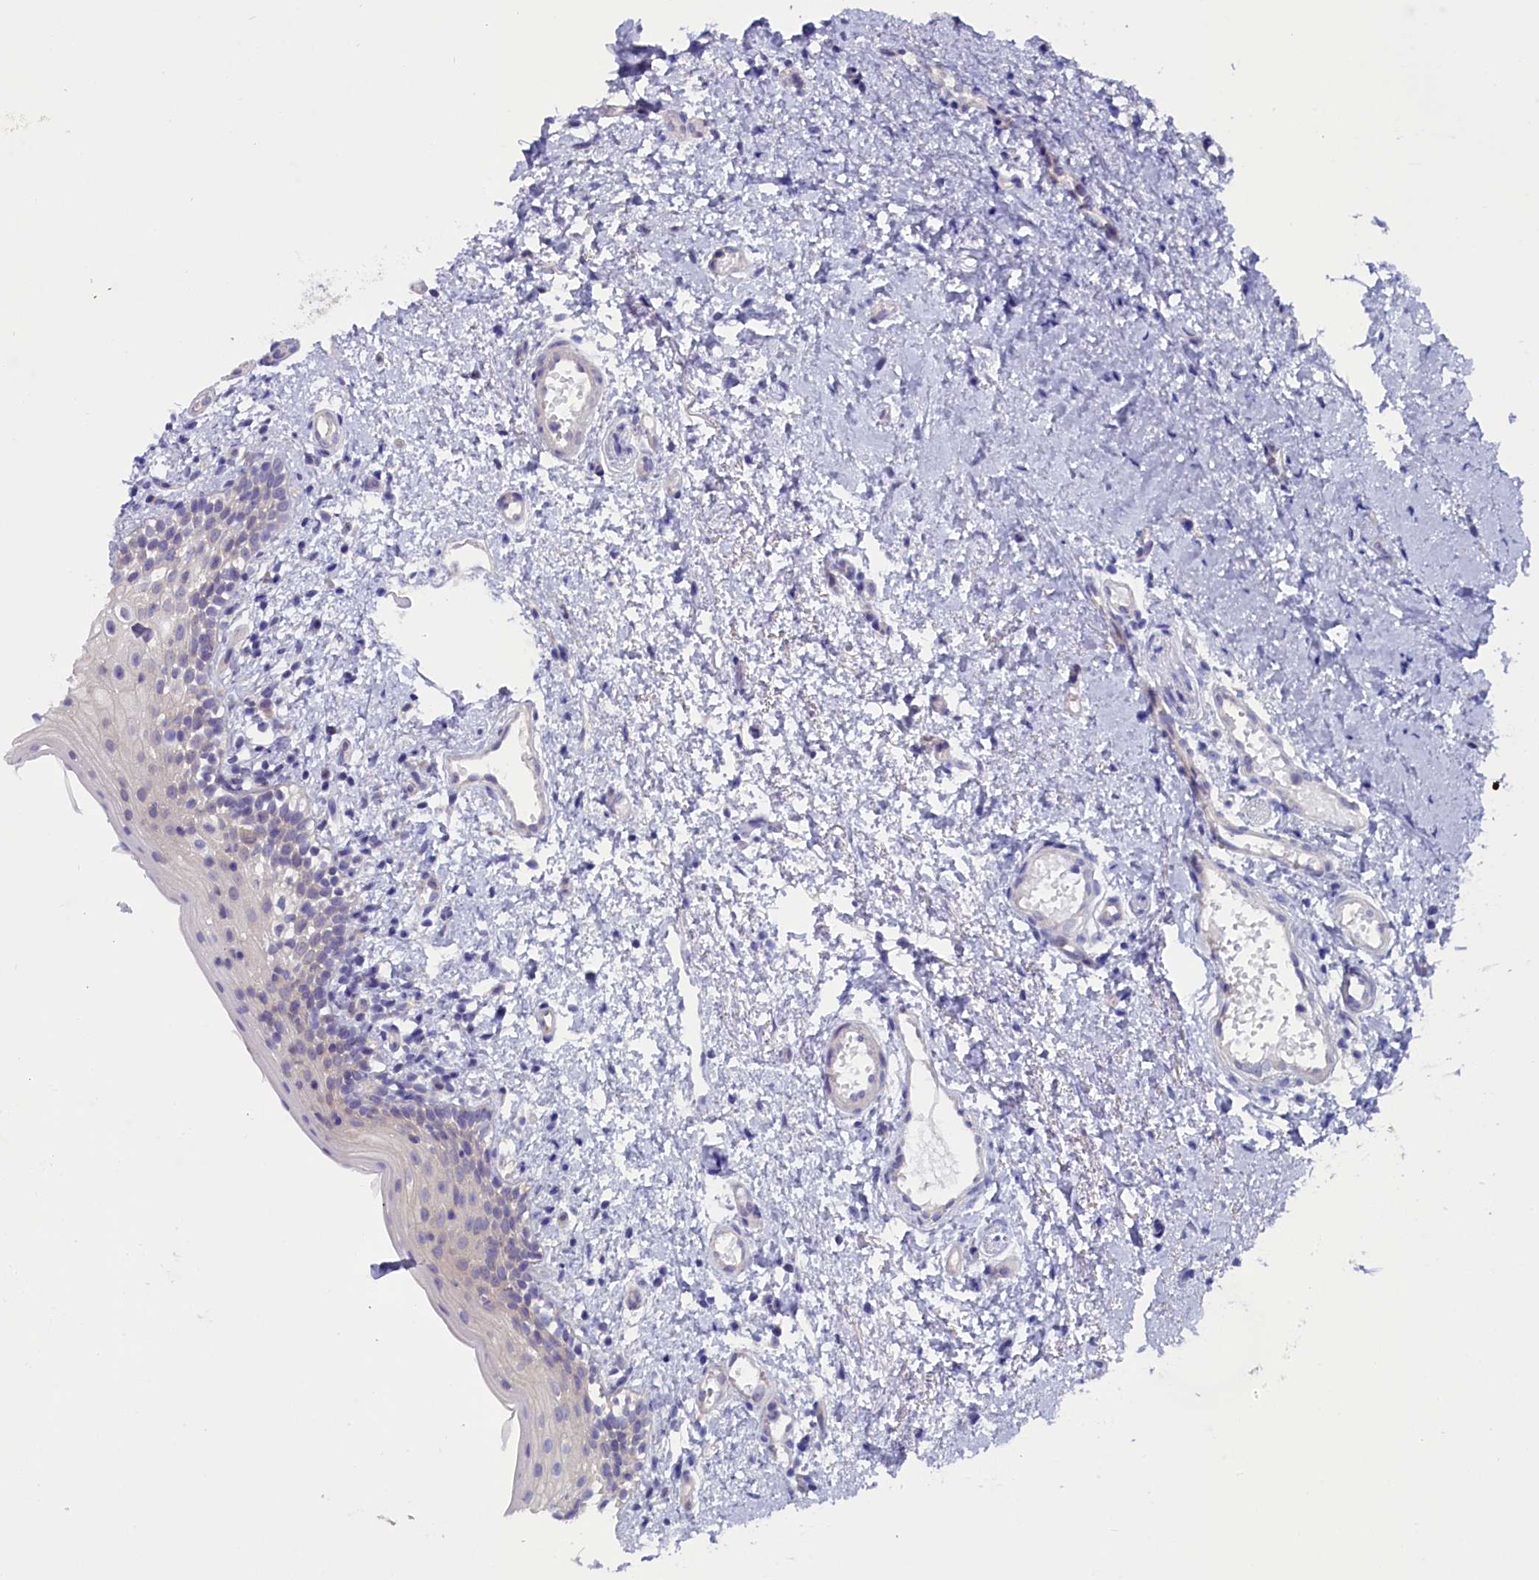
{"staining": {"intensity": "negative", "quantity": "none", "location": "none"}, "tissue": "oral mucosa", "cell_type": "Squamous epithelial cells", "image_type": "normal", "snomed": [{"axis": "morphology", "description": "Normal tissue, NOS"}, {"axis": "topography", "description": "Oral tissue"}], "caption": "Oral mucosa stained for a protein using immunohistochemistry displays no expression squamous epithelial cells.", "gene": "CIAPIN1", "patient": {"sex": "female", "age": 13}}